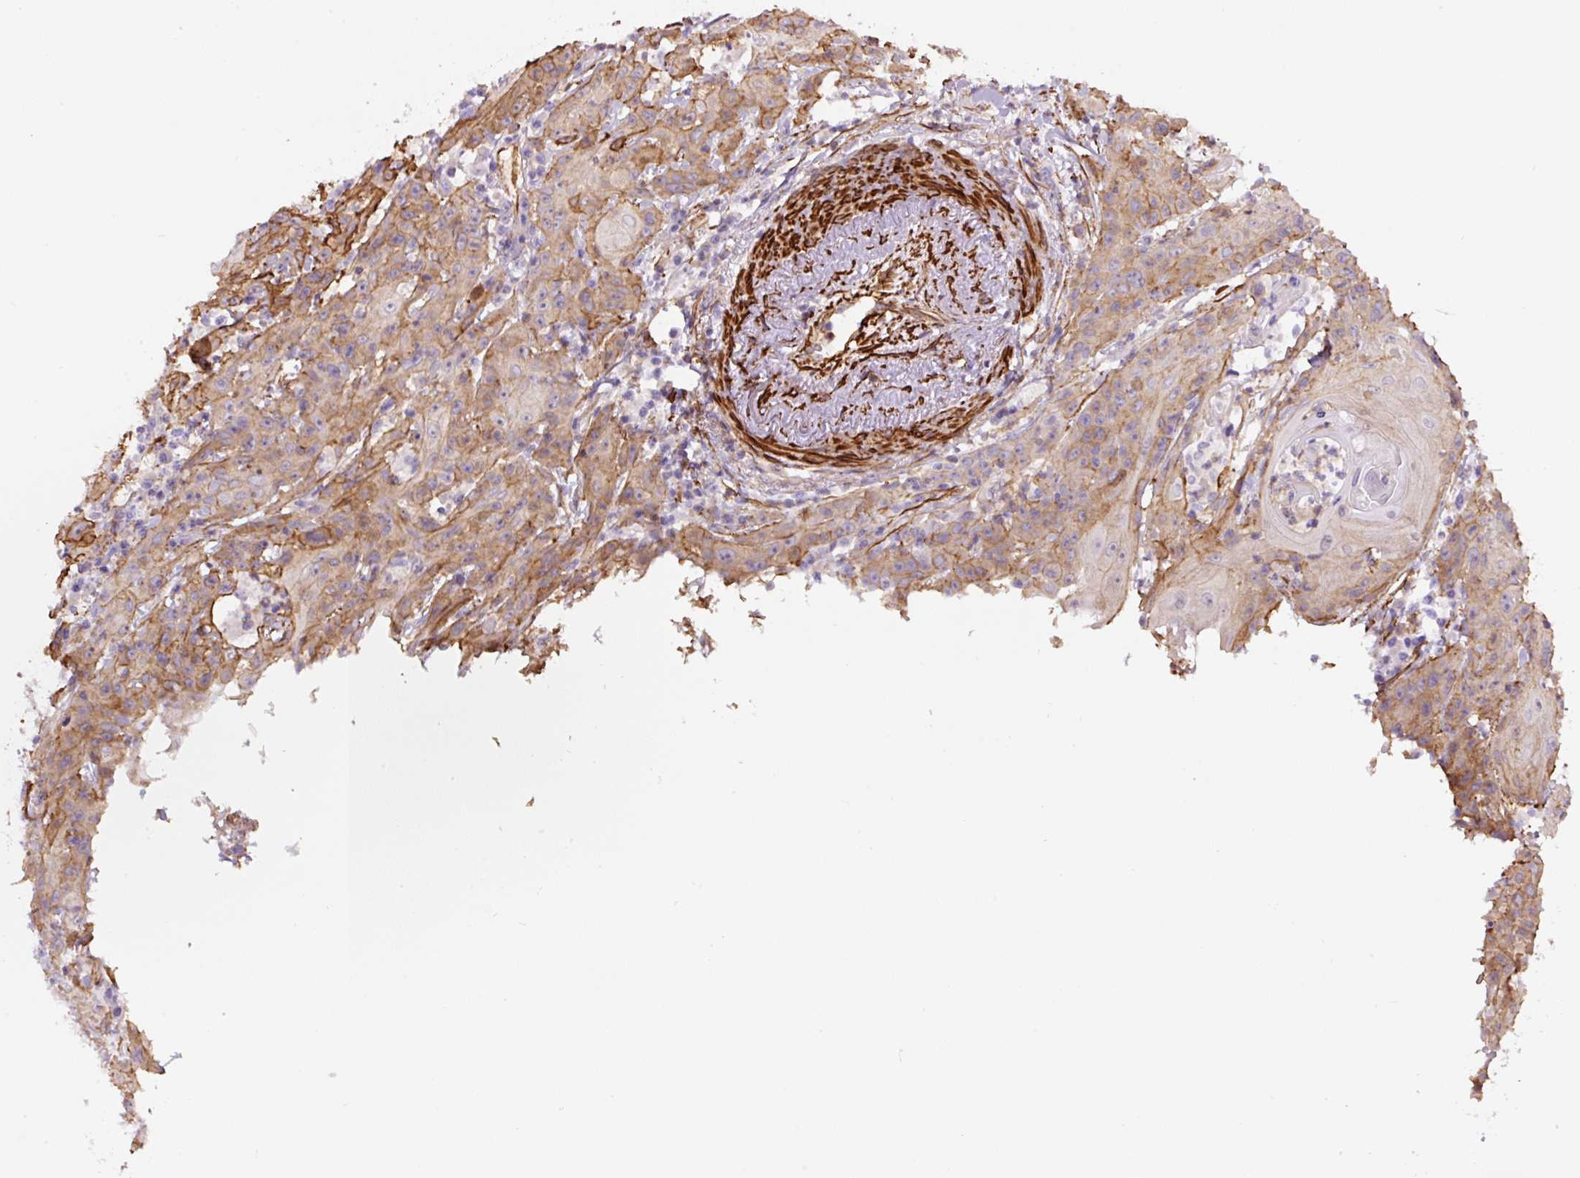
{"staining": {"intensity": "moderate", "quantity": ">75%", "location": "cytoplasmic/membranous"}, "tissue": "head and neck cancer", "cell_type": "Tumor cells", "image_type": "cancer", "snomed": [{"axis": "morphology", "description": "Squamous cell carcinoma, NOS"}, {"axis": "topography", "description": "Skin"}, {"axis": "topography", "description": "Head-Neck"}], "caption": "Protein staining demonstrates moderate cytoplasmic/membranous positivity in approximately >75% of tumor cells in head and neck cancer.", "gene": "B3GALT5", "patient": {"sex": "male", "age": 80}}